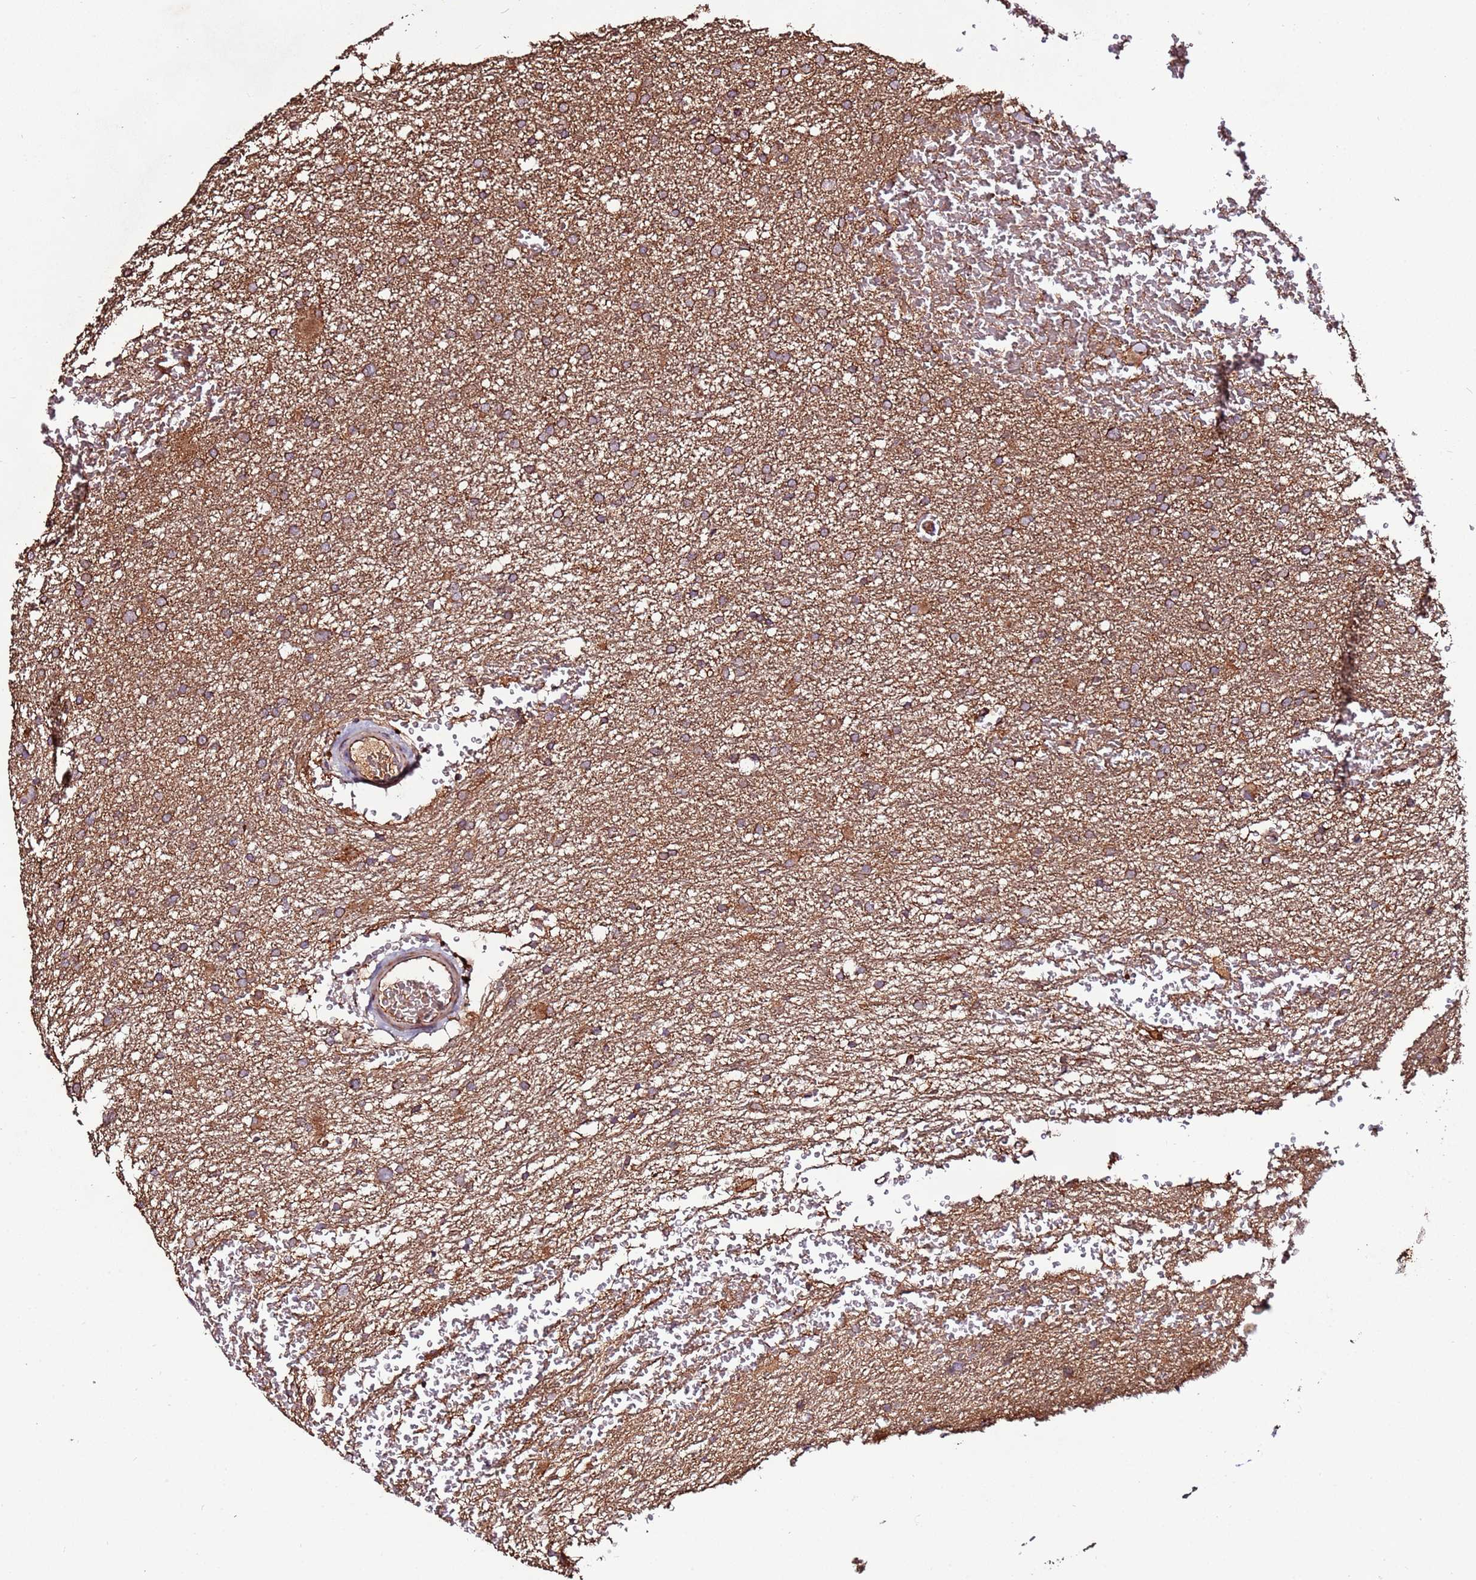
{"staining": {"intensity": "moderate", "quantity": ">75%", "location": "cytoplasmic/membranous"}, "tissue": "glioma", "cell_type": "Tumor cells", "image_type": "cancer", "snomed": [{"axis": "morphology", "description": "Glioma, malignant, High grade"}, {"axis": "topography", "description": "Cerebral cortex"}], "caption": "Brown immunohistochemical staining in human high-grade glioma (malignant) shows moderate cytoplasmic/membranous positivity in about >75% of tumor cells.", "gene": "RPS15A", "patient": {"sex": "female", "age": 36}}